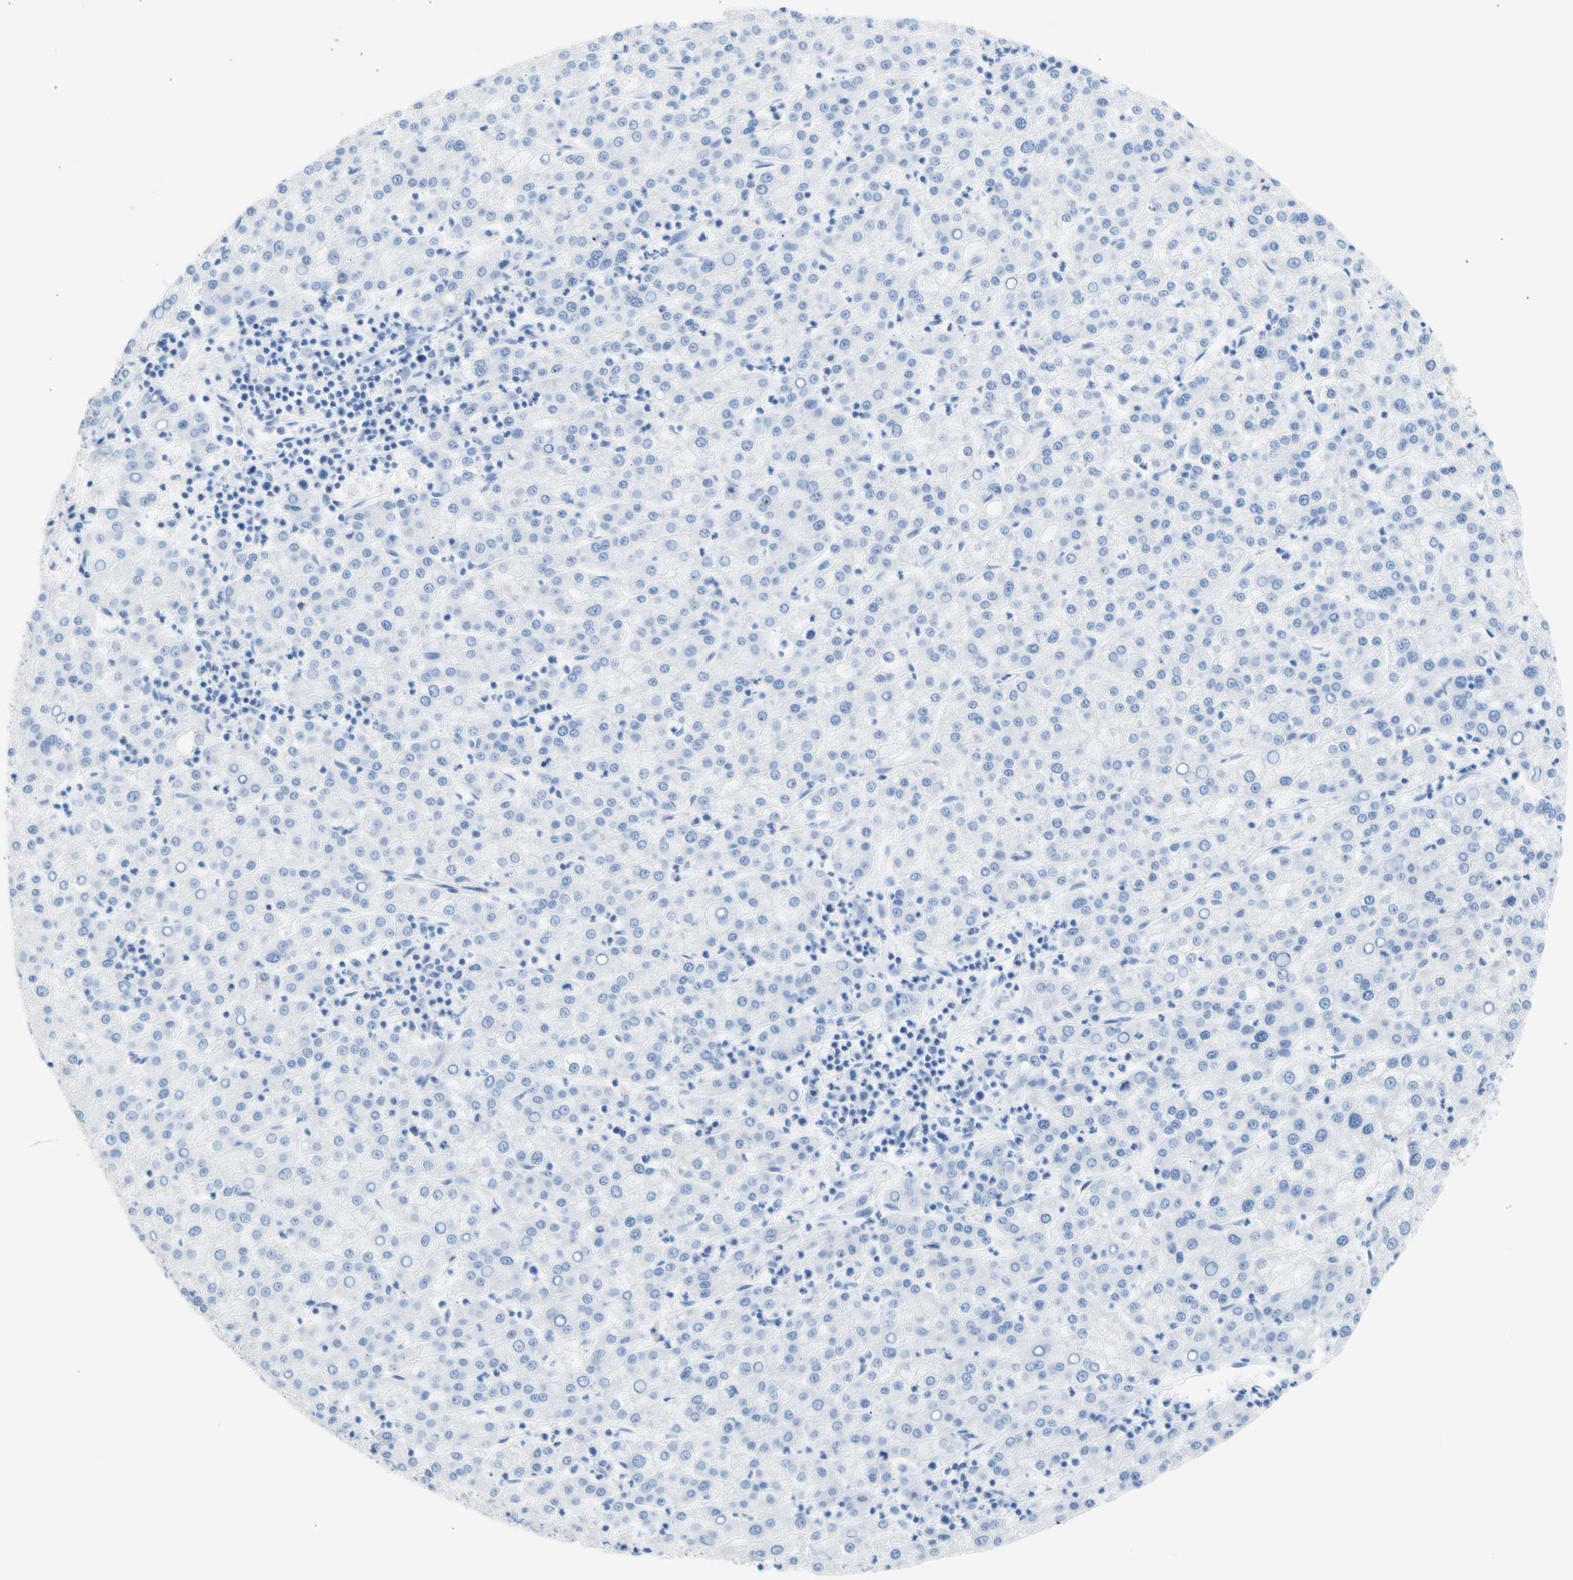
{"staining": {"intensity": "negative", "quantity": "none", "location": "none"}, "tissue": "liver cancer", "cell_type": "Tumor cells", "image_type": "cancer", "snomed": [{"axis": "morphology", "description": "Carcinoma, Hepatocellular, NOS"}, {"axis": "topography", "description": "Liver"}], "caption": "Image shows no significant protein expression in tumor cells of liver cancer (hepatocellular carcinoma).", "gene": "CEL", "patient": {"sex": "female", "age": 58}}